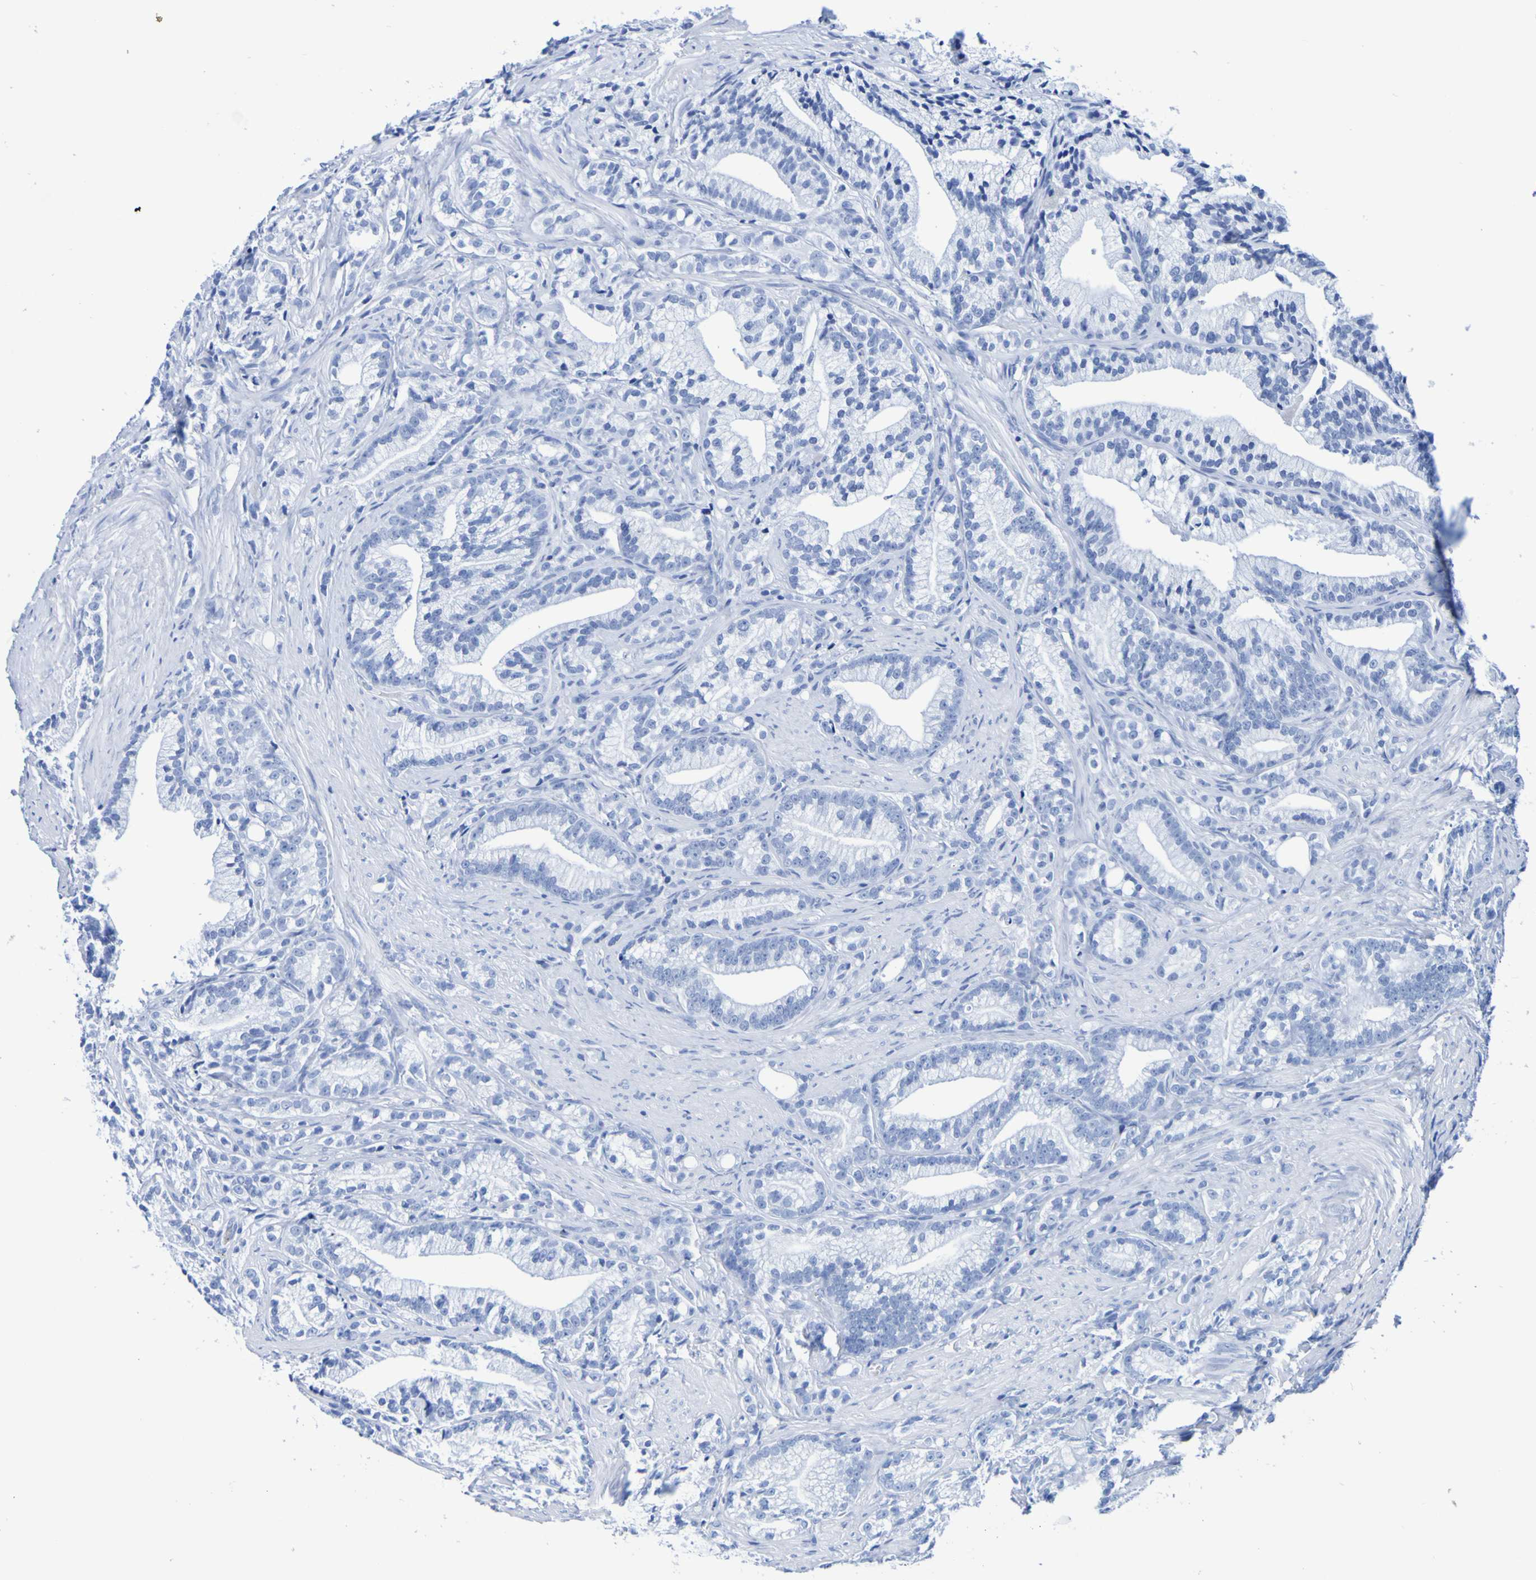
{"staining": {"intensity": "negative", "quantity": "none", "location": "none"}, "tissue": "prostate cancer", "cell_type": "Tumor cells", "image_type": "cancer", "snomed": [{"axis": "morphology", "description": "Adenocarcinoma, Low grade"}, {"axis": "topography", "description": "Prostate"}], "caption": "IHC micrograph of neoplastic tissue: prostate adenocarcinoma (low-grade) stained with DAB (3,3'-diaminobenzidine) shows no significant protein positivity in tumor cells.", "gene": "DPEP1", "patient": {"sex": "male", "age": 89}}